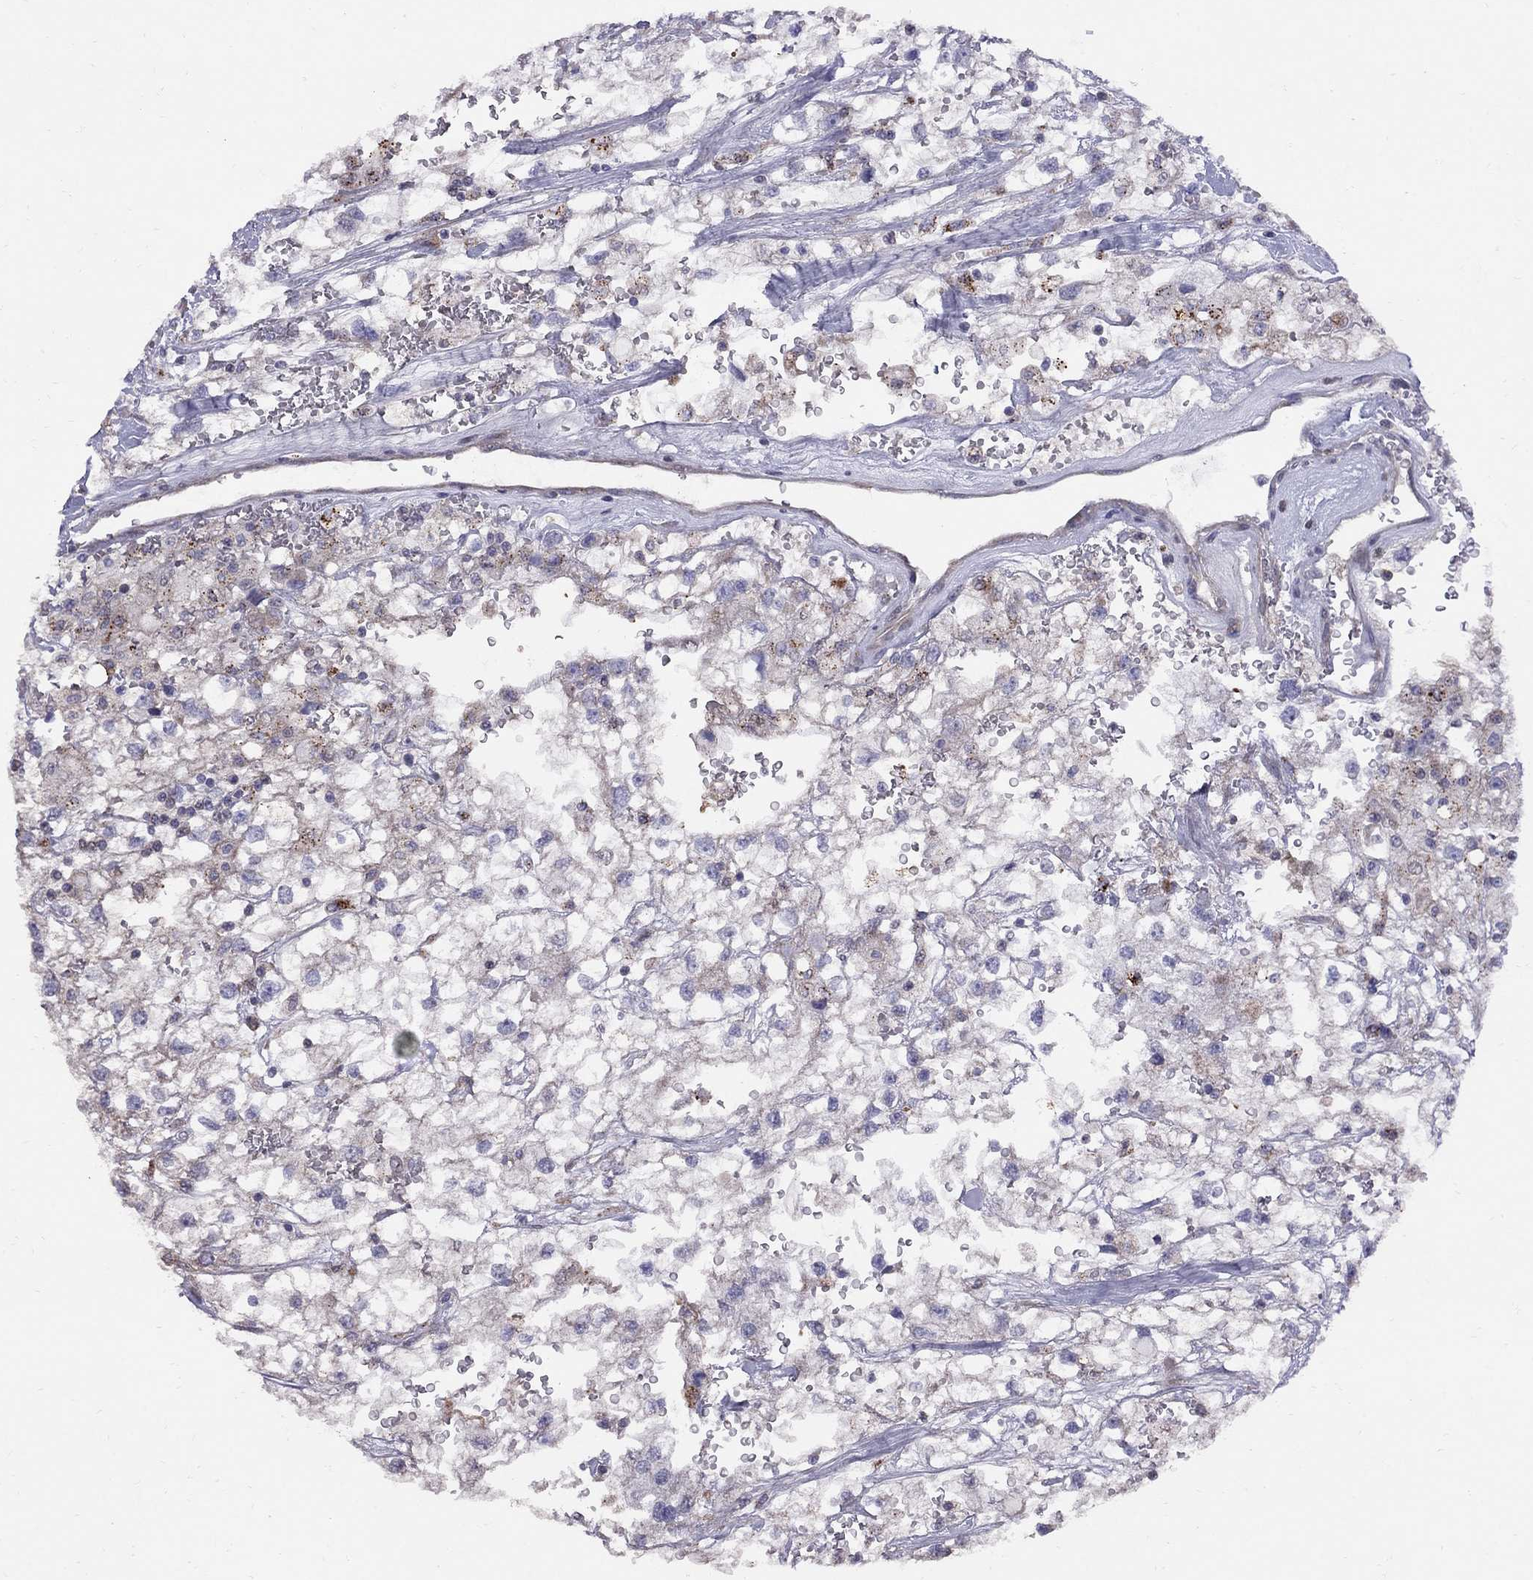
{"staining": {"intensity": "weak", "quantity": "<25%", "location": "cytoplasmic/membranous"}, "tissue": "renal cancer", "cell_type": "Tumor cells", "image_type": "cancer", "snomed": [{"axis": "morphology", "description": "Adenocarcinoma, NOS"}, {"axis": "topography", "description": "Kidney"}], "caption": "Photomicrograph shows no protein positivity in tumor cells of renal adenocarcinoma tissue.", "gene": "MAGEB4", "patient": {"sex": "male", "age": 59}}